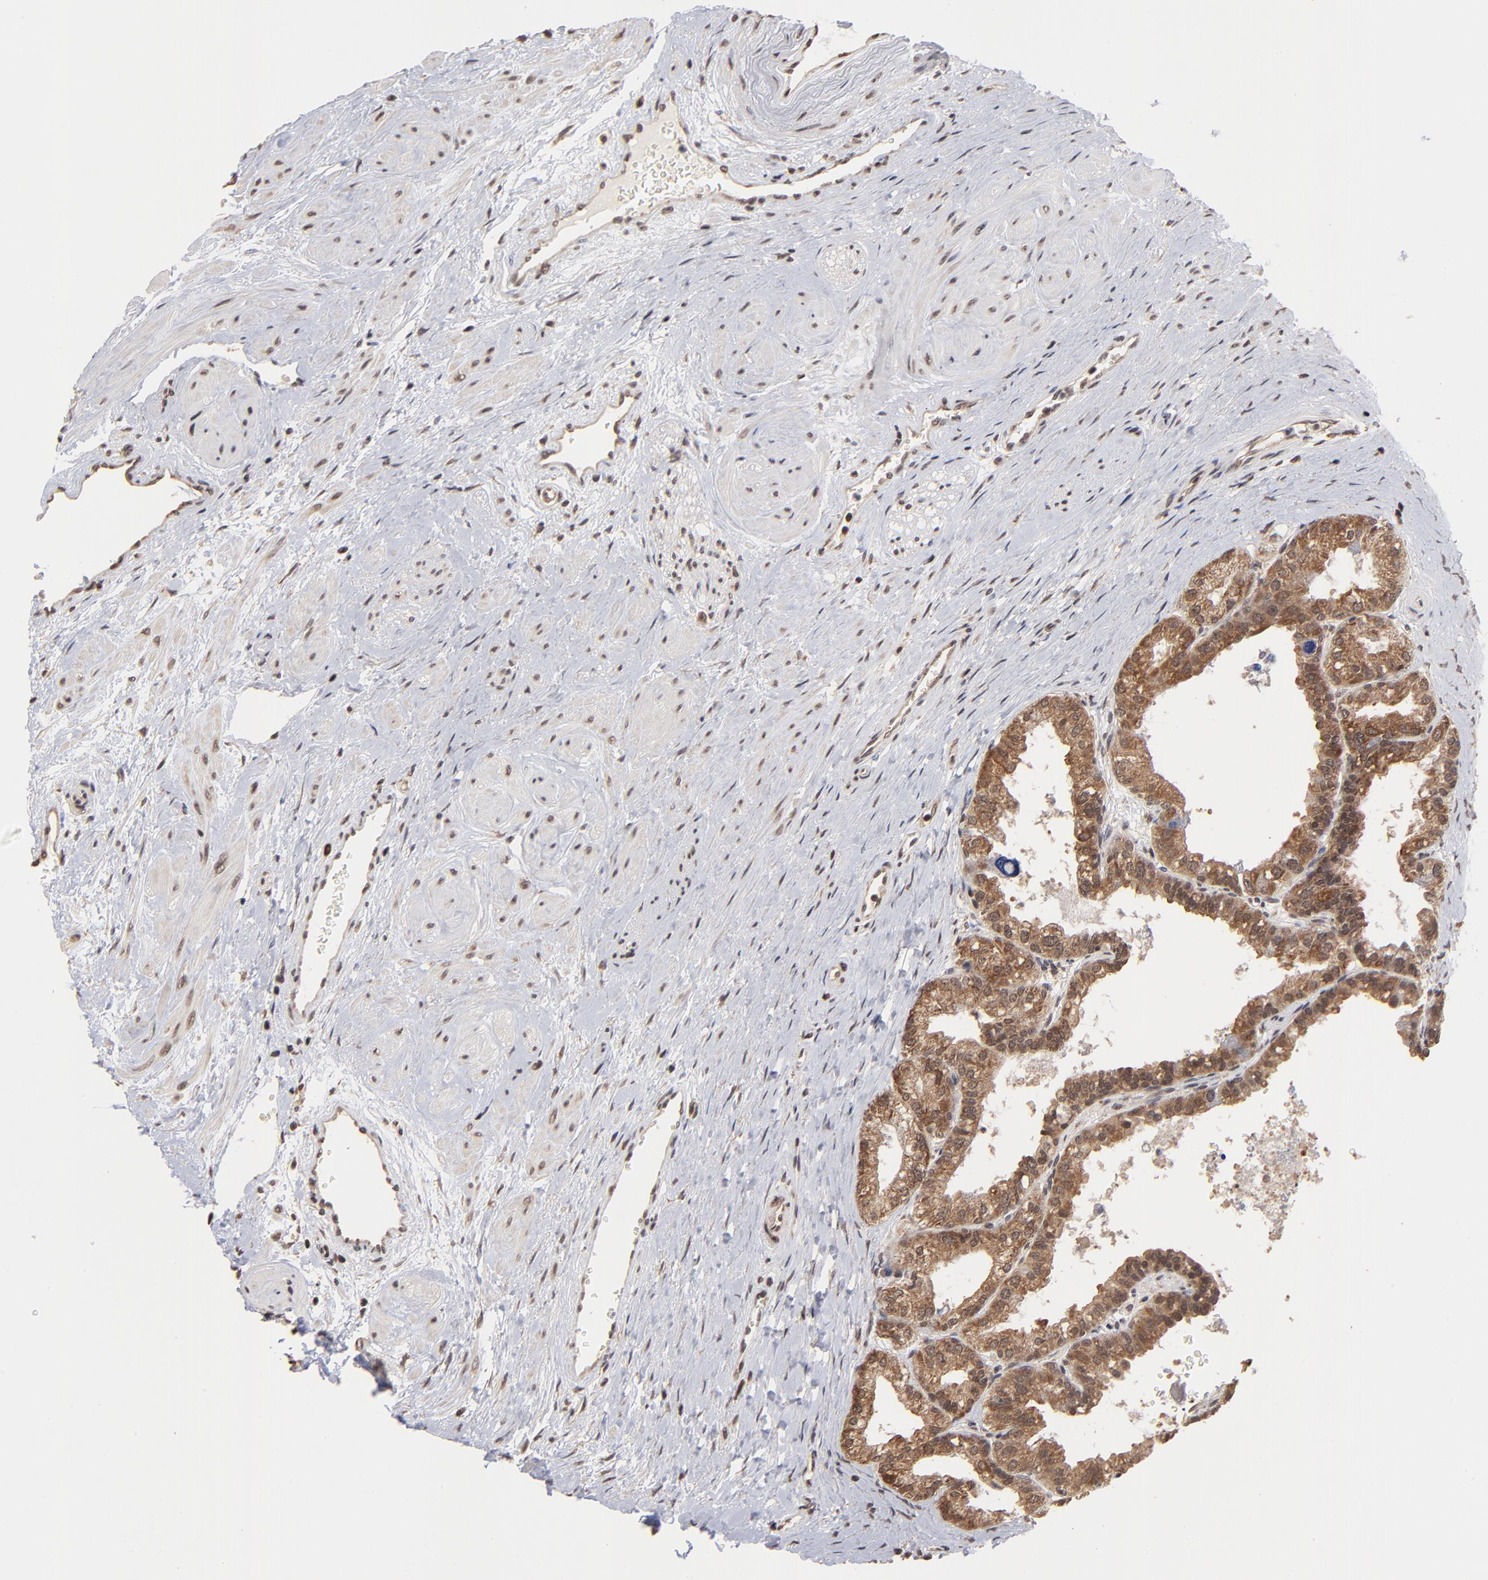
{"staining": {"intensity": "weak", "quantity": ">75%", "location": "cytoplasmic/membranous"}, "tissue": "prostate", "cell_type": "Glandular cells", "image_type": "normal", "snomed": [{"axis": "morphology", "description": "Normal tissue, NOS"}, {"axis": "topography", "description": "Prostate"}], "caption": "Prostate stained for a protein shows weak cytoplasmic/membranous positivity in glandular cells.", "gene": "BRPF1", "patient": {"sex": "male", "age": 60}}